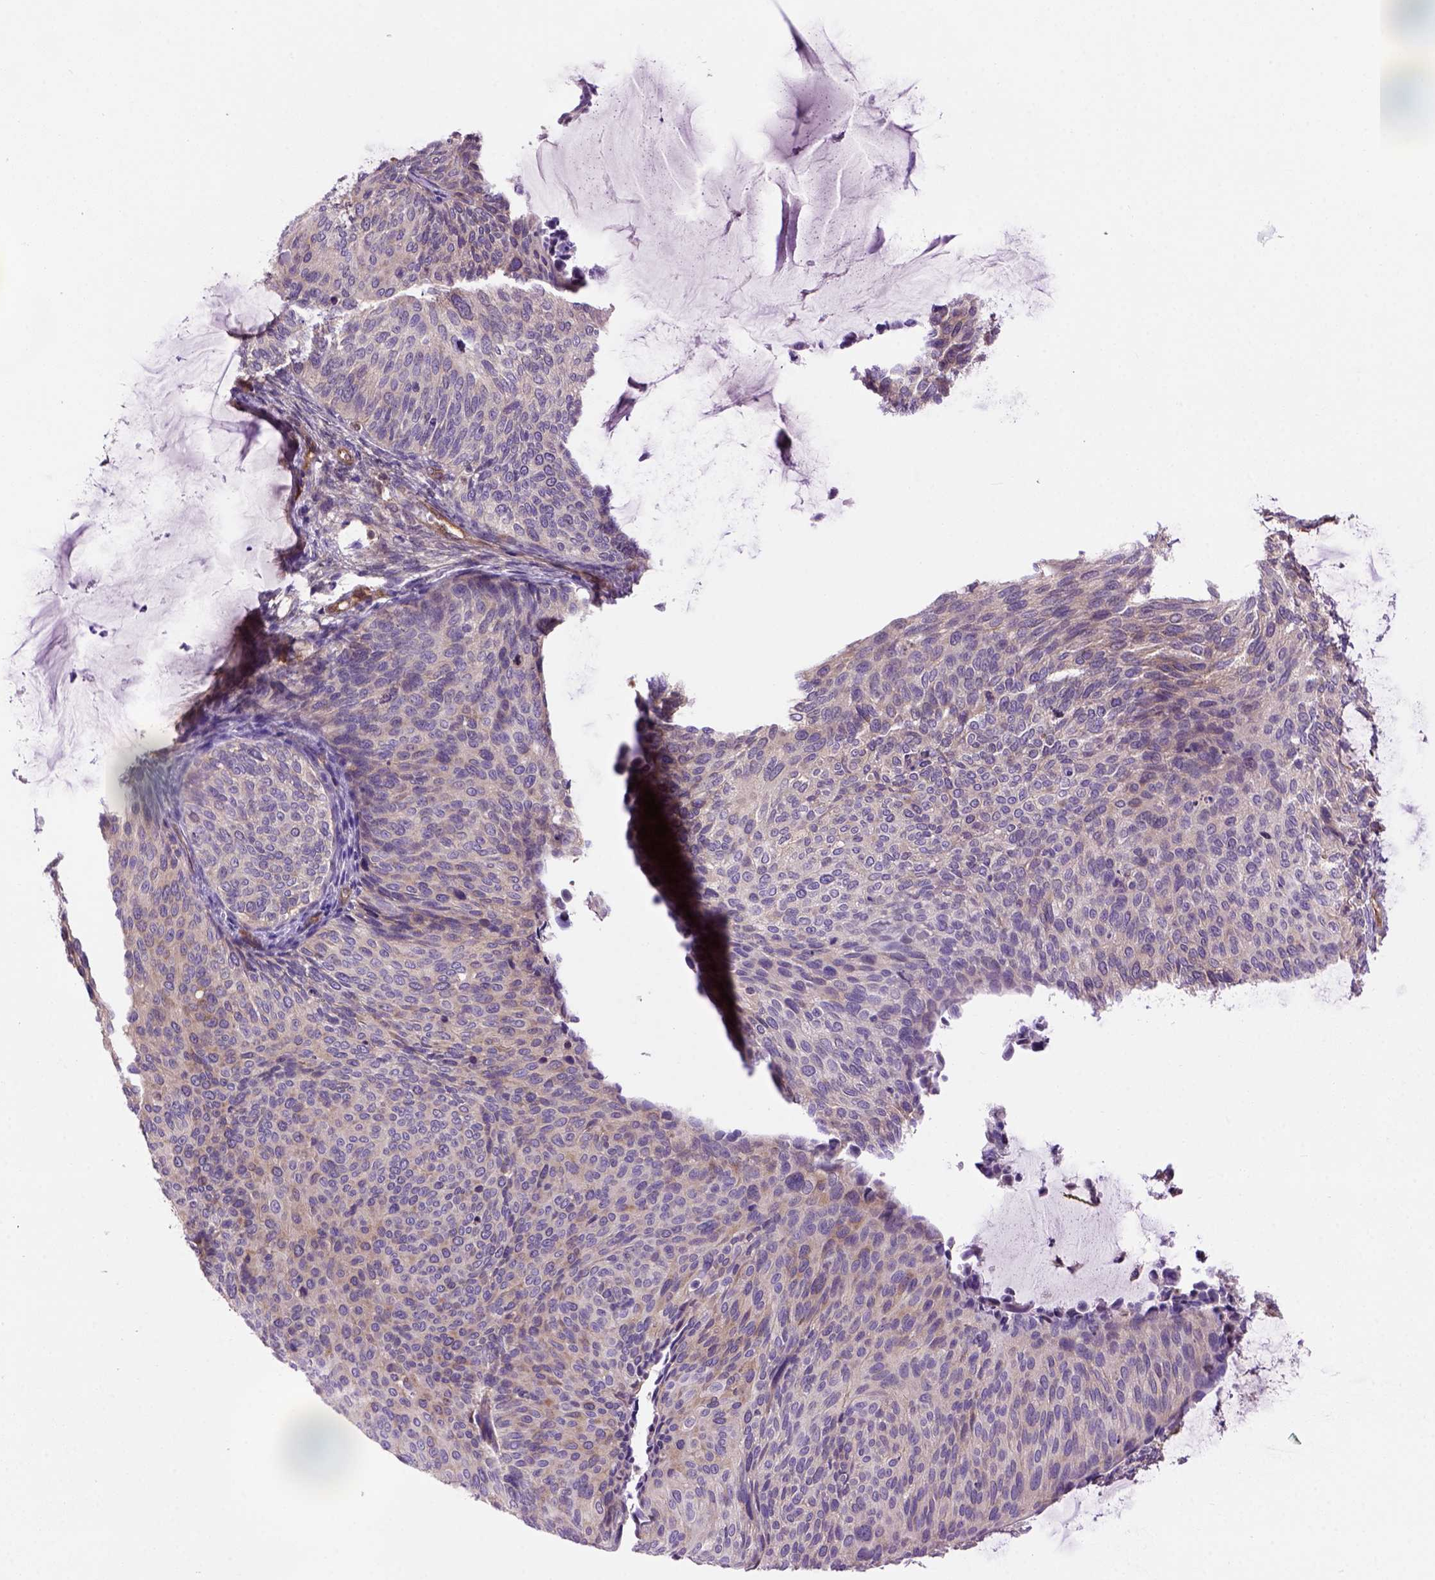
{"staining": {"intensity": "weak", "quantity": "25%-75%", "location": "cytoplasmic/membranous"}, "tissue": "cervical cancer", "cell_type": "Tumor cells", "image_type": "cancer", "snomed": [{"axis": "morphology", "description": "Squamous cell carcinoma, NOS"}, {"axis": "topography", "description": "Cervix"}], "caption": "The immunohistochemical stain shows weak cytoplasmic/membranous staining in tumor cells of squamous cell carcinoma (cervical) tissue.", "gene": "CASKIN2", "patient": {"sex": "female", "age": 36}}